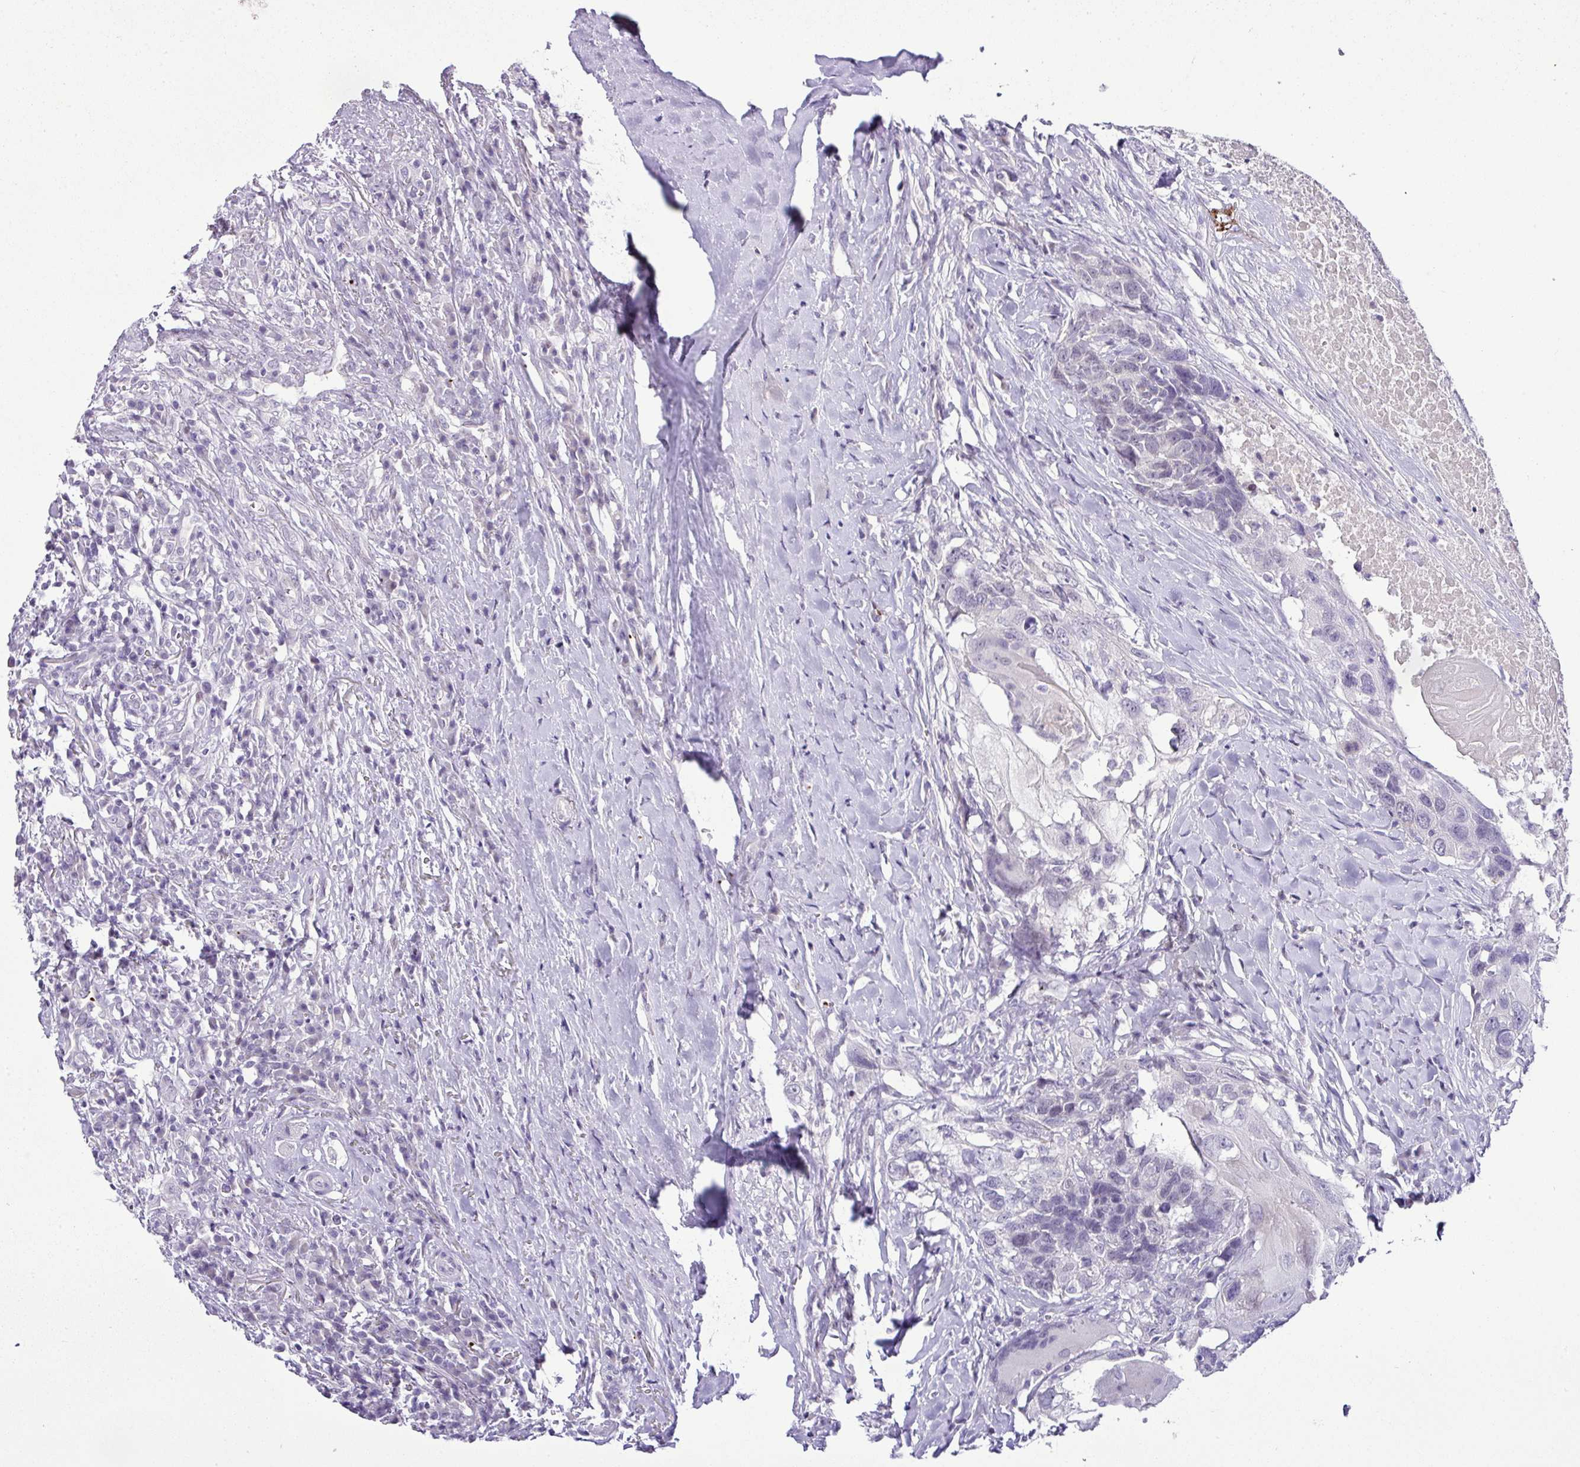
{"staining": {"intensity": "negative", "quantity": "none", "location": "none"}, "tissue": "head and neck cancer", "cell_type": "Tumor cells", "image_type": "cancer", "snomed": [{"axis": "morphology", "description": "Squamous cell carcinoma, NOS"}, {"axis": "topography", "description": "Head-Neck"}], "caption": "An IHC micrograph of head and neck cancer is shown. There is no staining in tumor cells of head and neck cancer. Nuclei are stained in blue.", "gene": "CMTM5", "patient": {"sex": "male", "age": 66}}